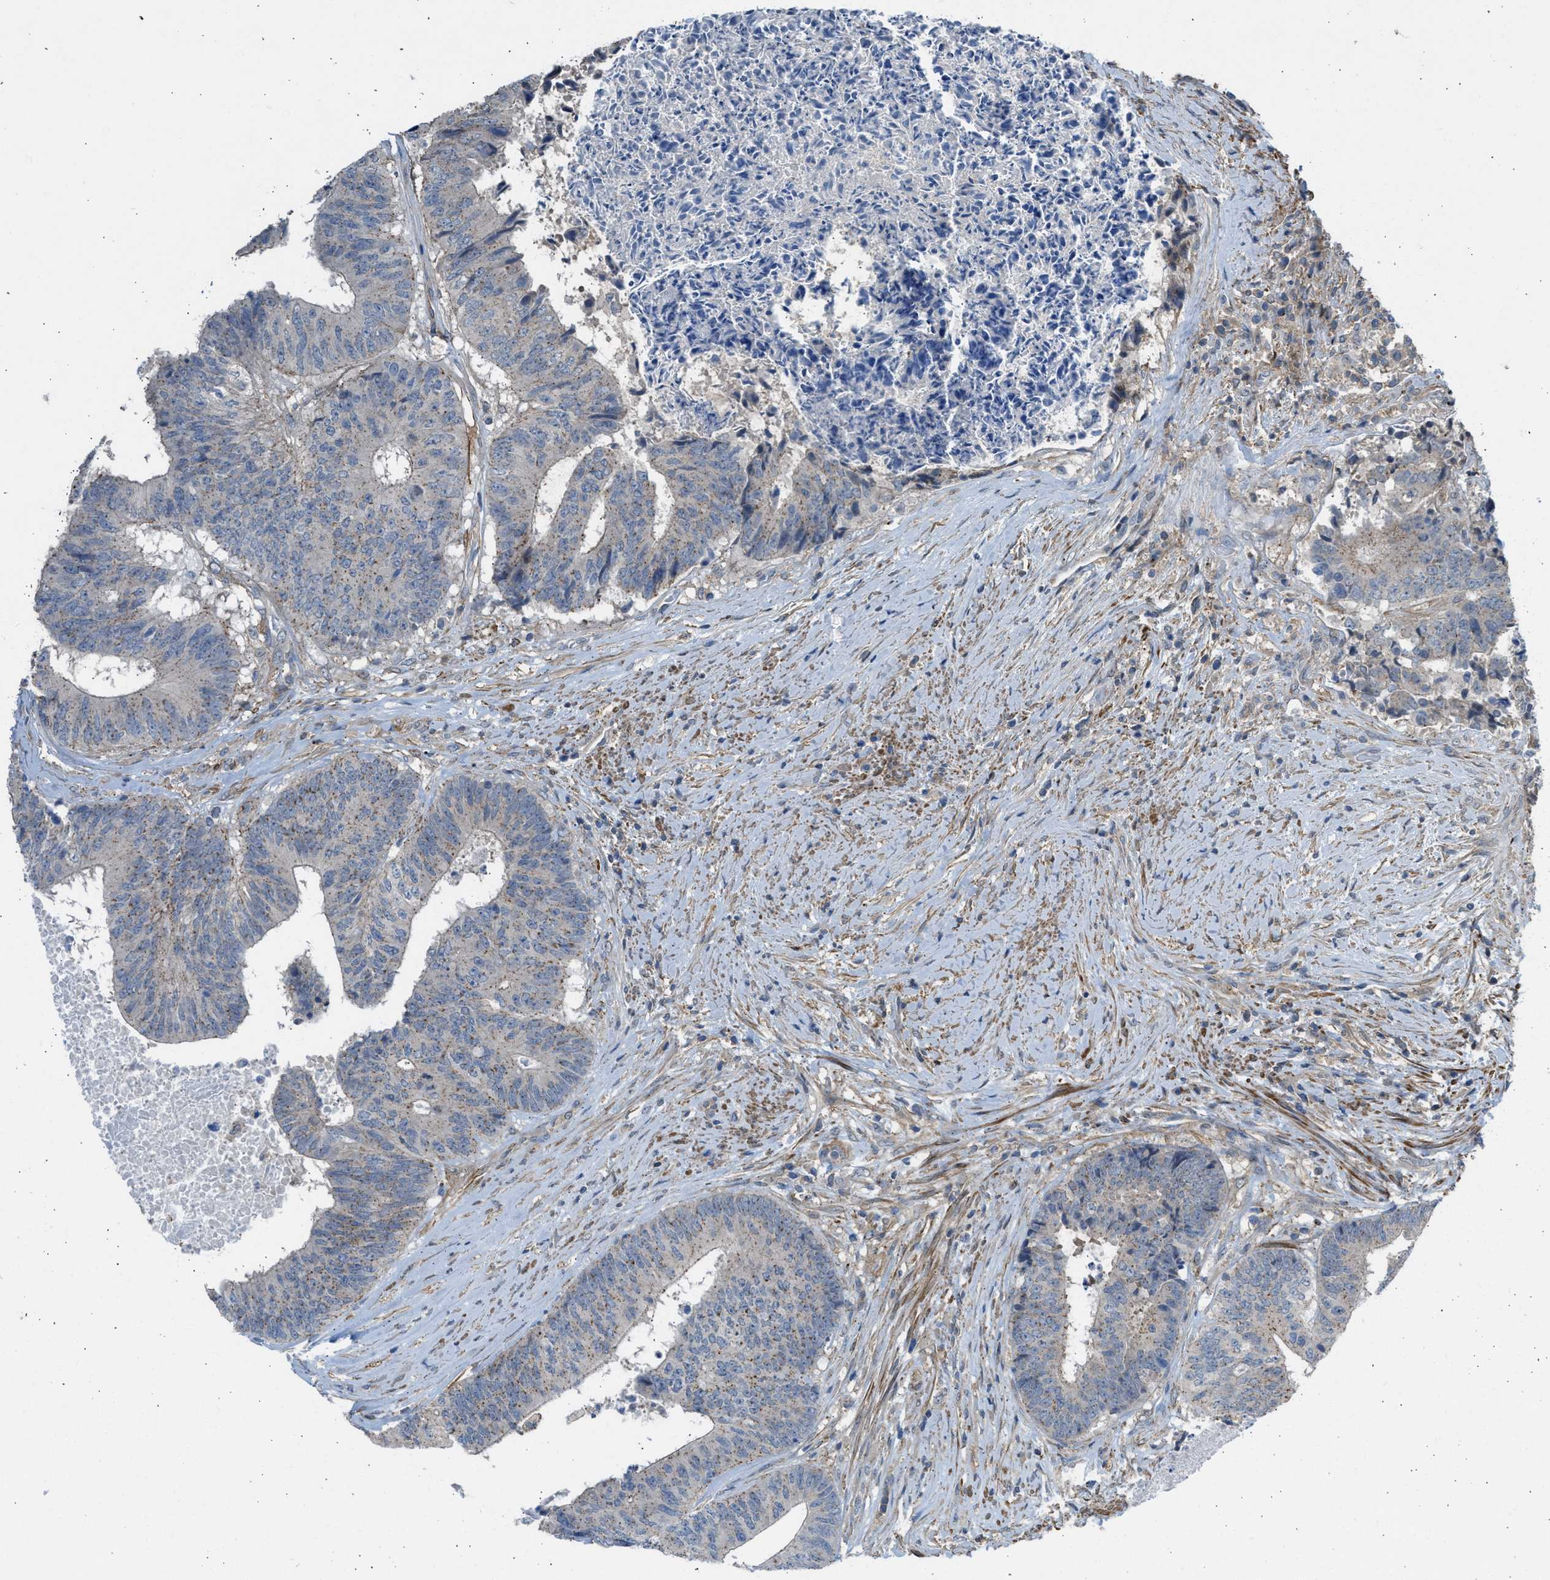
{"staining": {"intensity": "weak", "quantity": ">75%", "location": "cytoplasmic/membranous"}, "tissue": "colorectal cancer", "cell_type": "Tumor cells", "image_type": "cancer", "snomed": [{"axis": "morphology", "description": "Adenocarcinoma, NOS"}, {"axis": "topography", "description": "Rectum"}], "caption": "Human colorectal adenocarcinoma stained for a protein (brown) demonstrates weak cytoplasmic/membranous positive positivity in approximately >75% of tumor cells.", "gene": "PCNX3", "patient": {"sex": "male", "age": 72}}